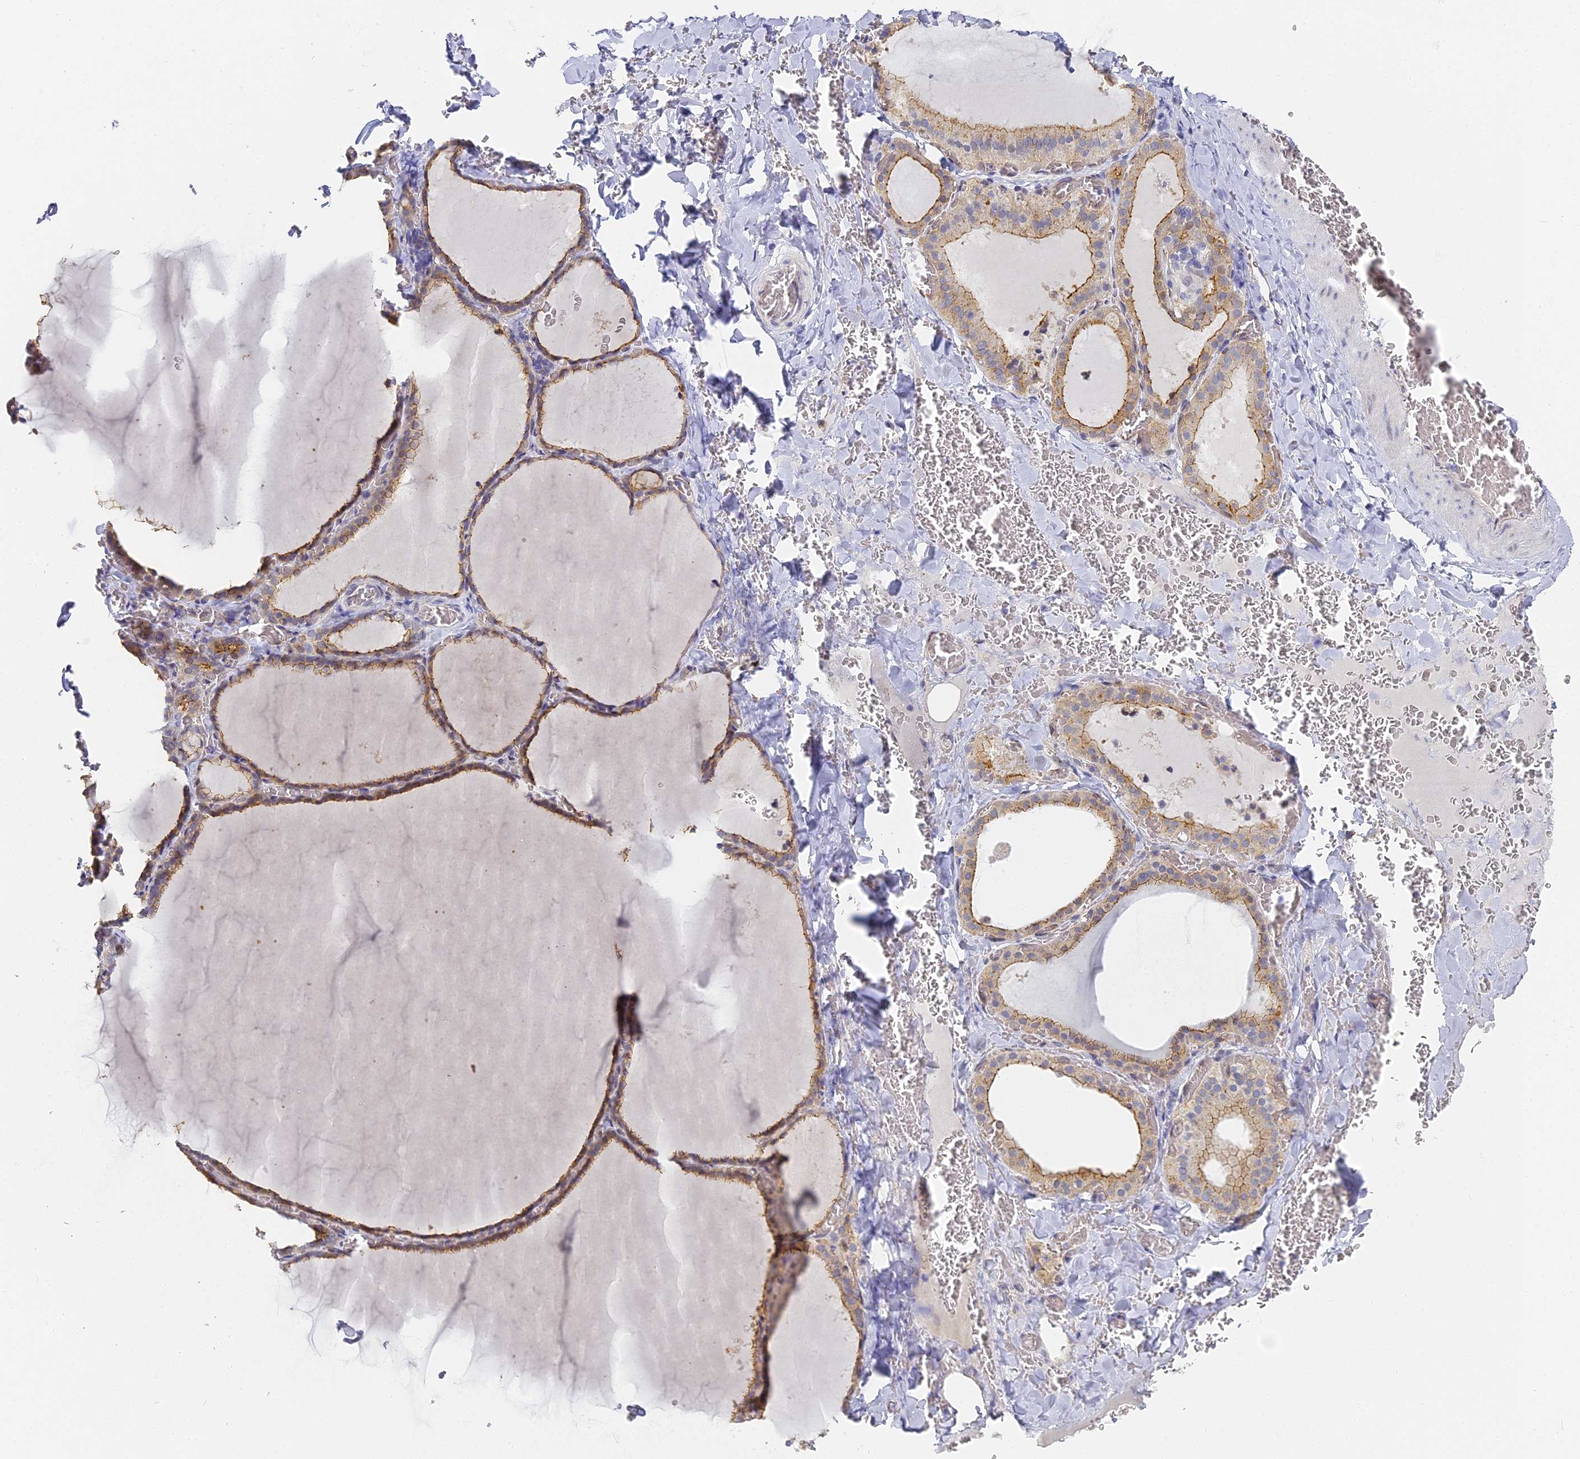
{"staining": {"intensity": "moderate", "quantity": ">75%", "location": "cytoplasmic/membranous"}, "tissue": "thyroid gland", "cell_type": "Glandular cells", "image_type": "normal", "snomed": [{"axis": "morphology", "description": "Normal tissue, NOS"}, {"axis": "topography", "description": "Thyroid gland"}], "caption": "Moderate cytoplasmic/membranous positivity is seen in about >75% of glandular cells in unremarkable thyroid gland. Using DAB (3,3'-diaminobenzidine) (brown) and hematoxylin (blue) stains, captured at high magnification using brightfield microscopy.", "gene": "GJA1", "patient": {"sex": "female", "age": 39}}